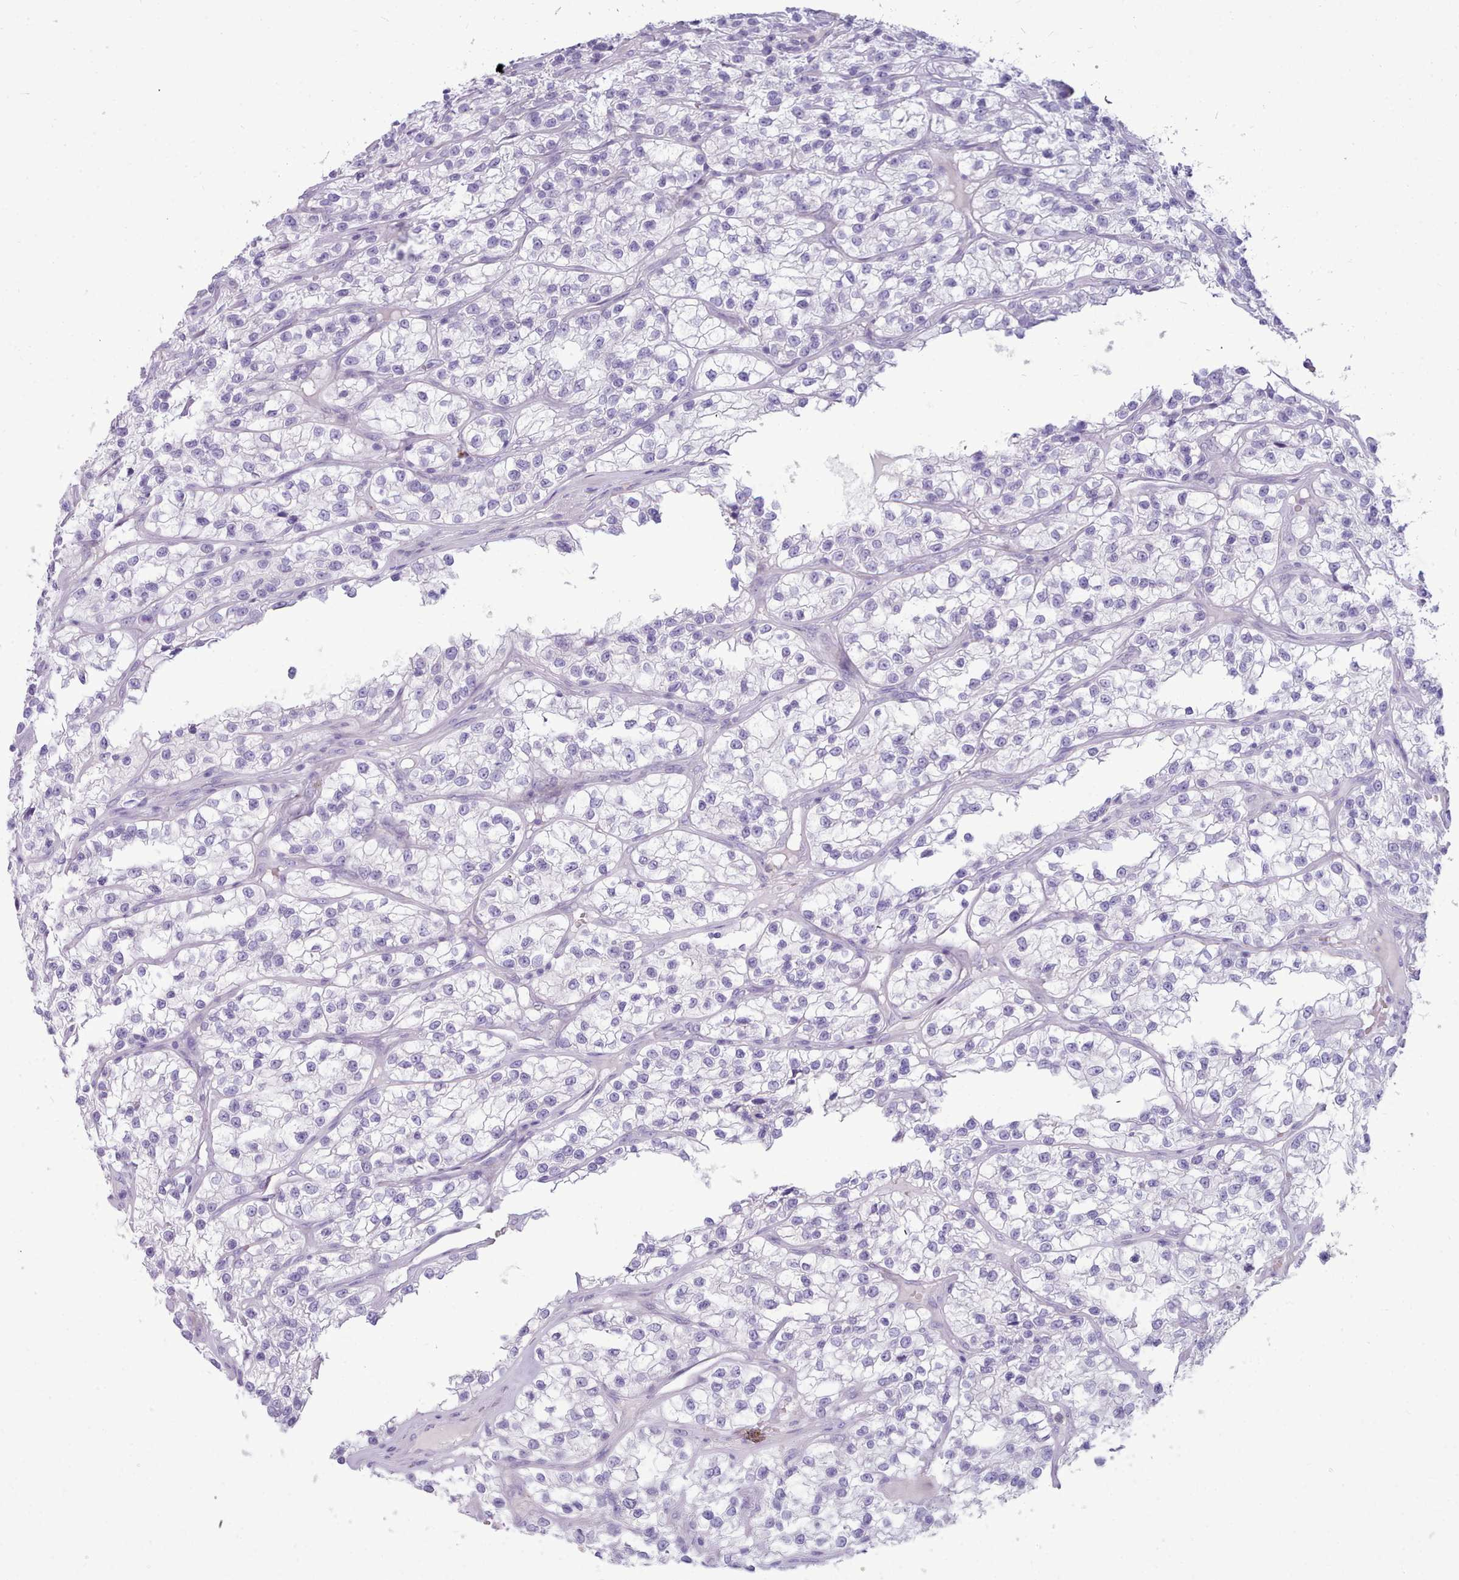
{"staining": {"intensity": "negative", "quantity": "none", "location": "none"}, "tissue": "renal cancer", "cell_type": "Tumor cells", "image_type": "cancer", "snomed": [{"axis": "morphology", "description": "Adenocarcinoma, NOS"}, {"axis": "topography", "description": "Kidney"}], "caption": "A high-resolution histopathology image shows immunohistochemistry (IHC) staining of renal adenocarcinoma, which reveals no significant expression in tumor cells. The staining was performed using DAB to visualize the protein expression in brown, while the nuclei were stained in blue with hematoxylin (Magnification: 20x).", "gene": "NKX1-2", "patient": {"sex": "female", "age": 57}}